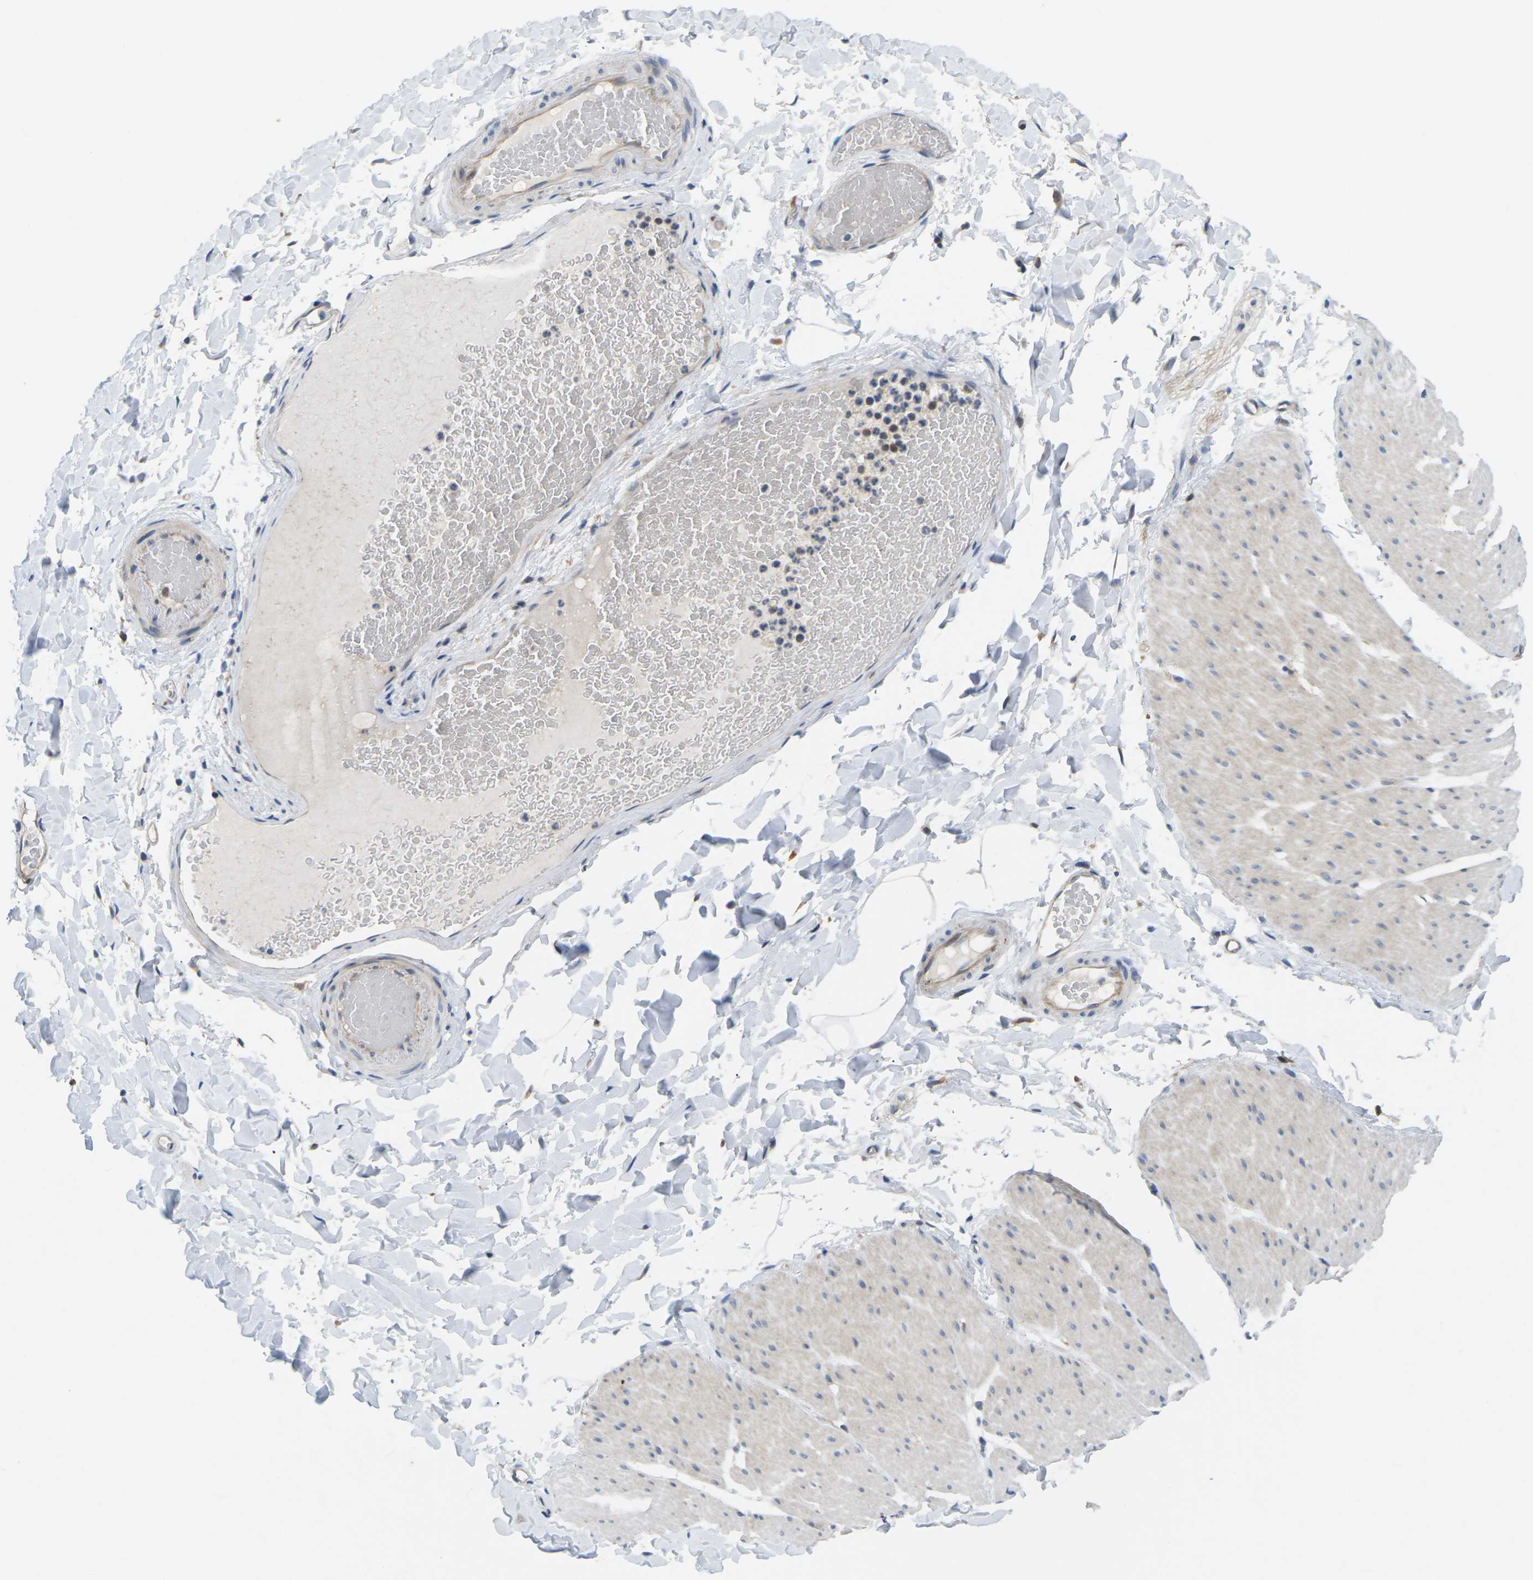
{"staining": {"intensity": "negative", "quantity": "none", "location": "none"}, "tissue": "smooth muscle", "cell_type": "Smooth muscle cells", "image_type": "normal", "snomed": [{"axis": "morphology", "description": "Normal tissue, NOS"}, {"axis": "topography", "description": "Smooth muscle"}, {"axis": "topography", "description": "Colon"}], "caption": "IHC of benign smooth muscle exhibits no staining in smooth muscle cells. Brightfield microscopy of immunohistochemistry stained with DAB (brown) and hematoxylin (blue), captured at high magnification.", "gene": "SCNN1A", "patient": {"sex": "male", "age": 67}}